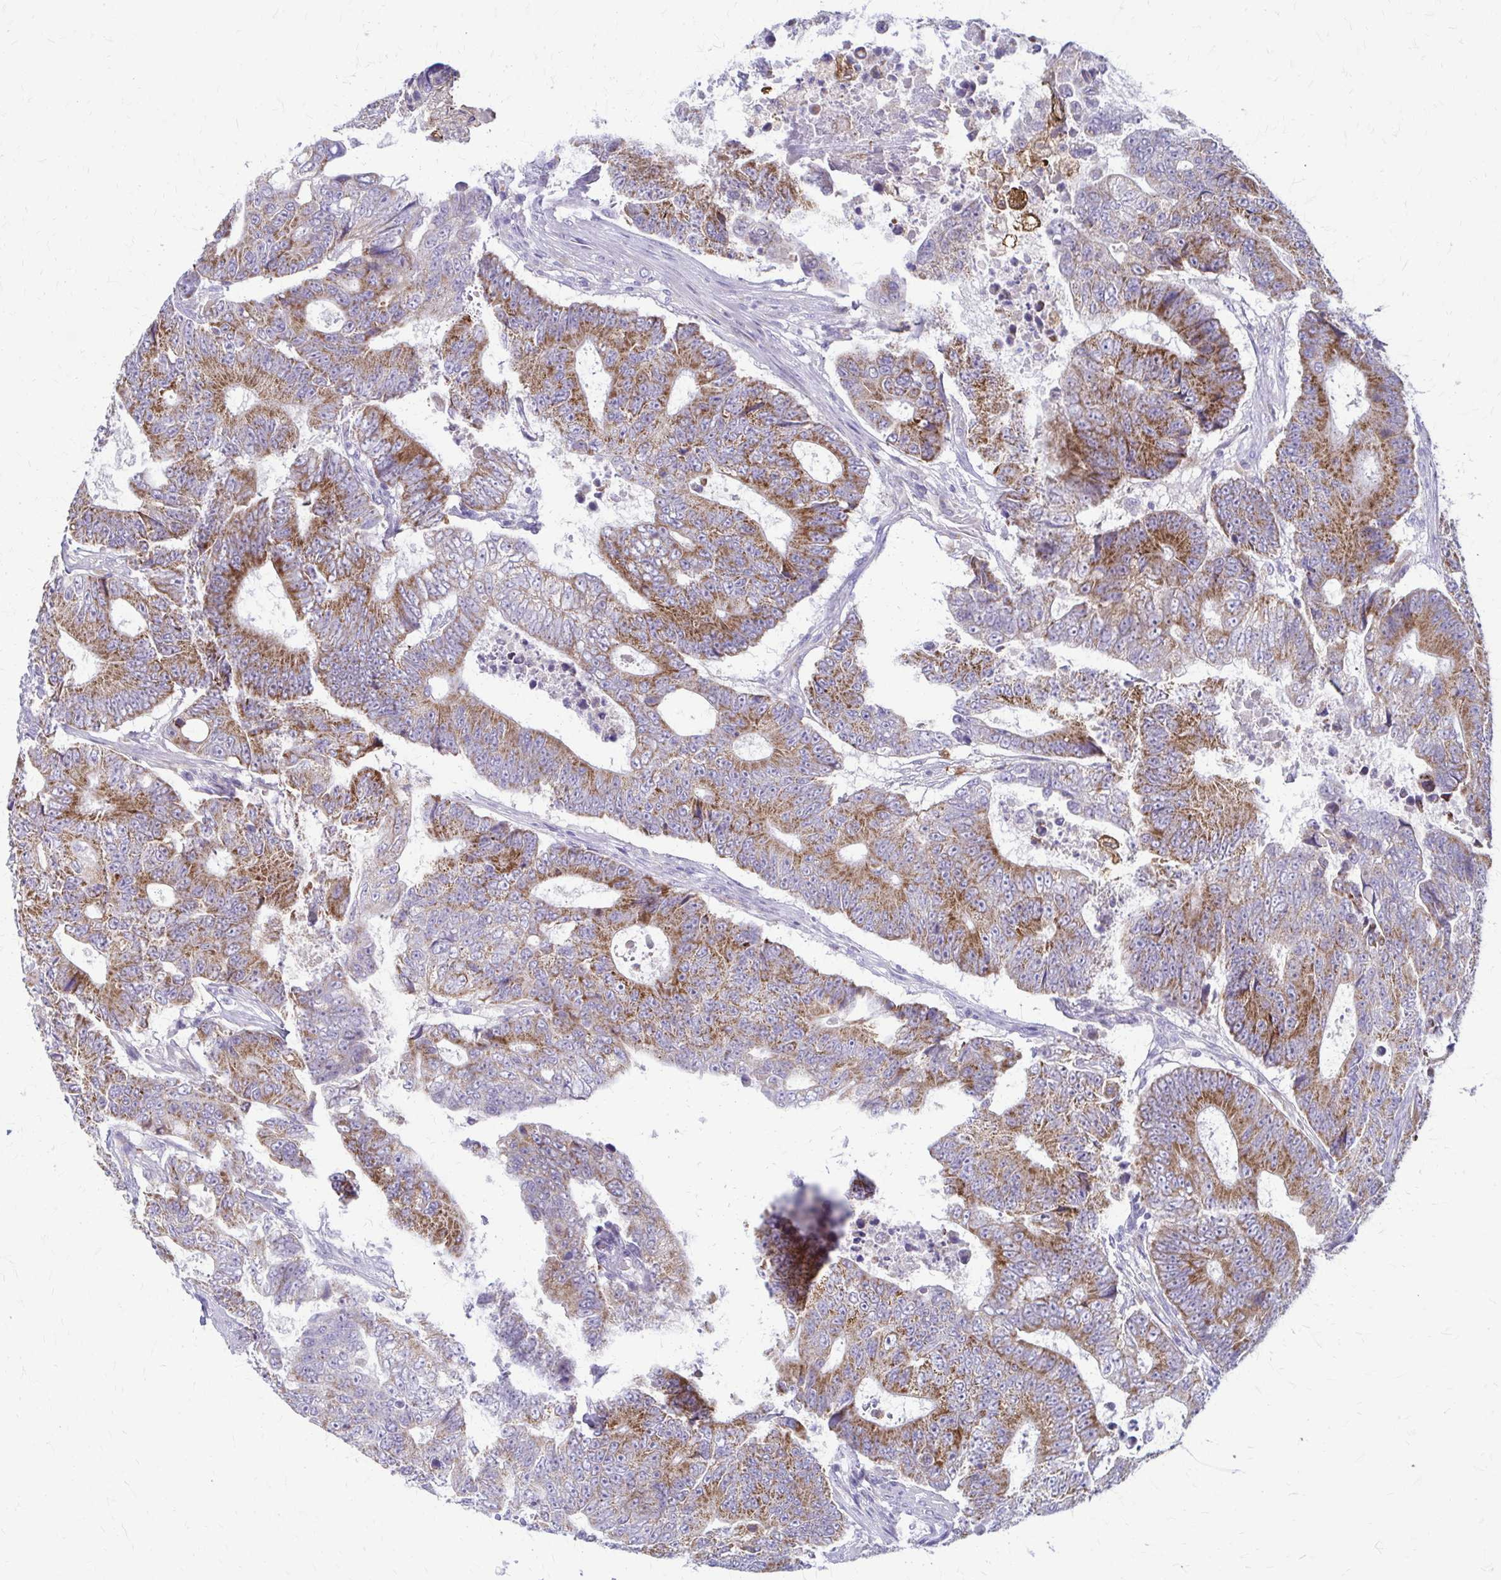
{"staining": {"intensity": "strong", "quantity": "25%-75%", "location": "cytoplasmic/membranous"}, "tissue": "colorectal cancer", "cell_type": "Tumor cells", "image_type": "cancer", "snomed": [{"axis": "morphology", "description": "Adenocarcinoma, NOS"}, {"axis": "topography", "description": "Colon"}], "caption": "The immunohistochemical stain shows strong cytoplasmic/membranous staining in tumor cells of colorectal cancer tissue.", "gene": "SAMD13", "patient": {"sex": "female", "age": 48}}